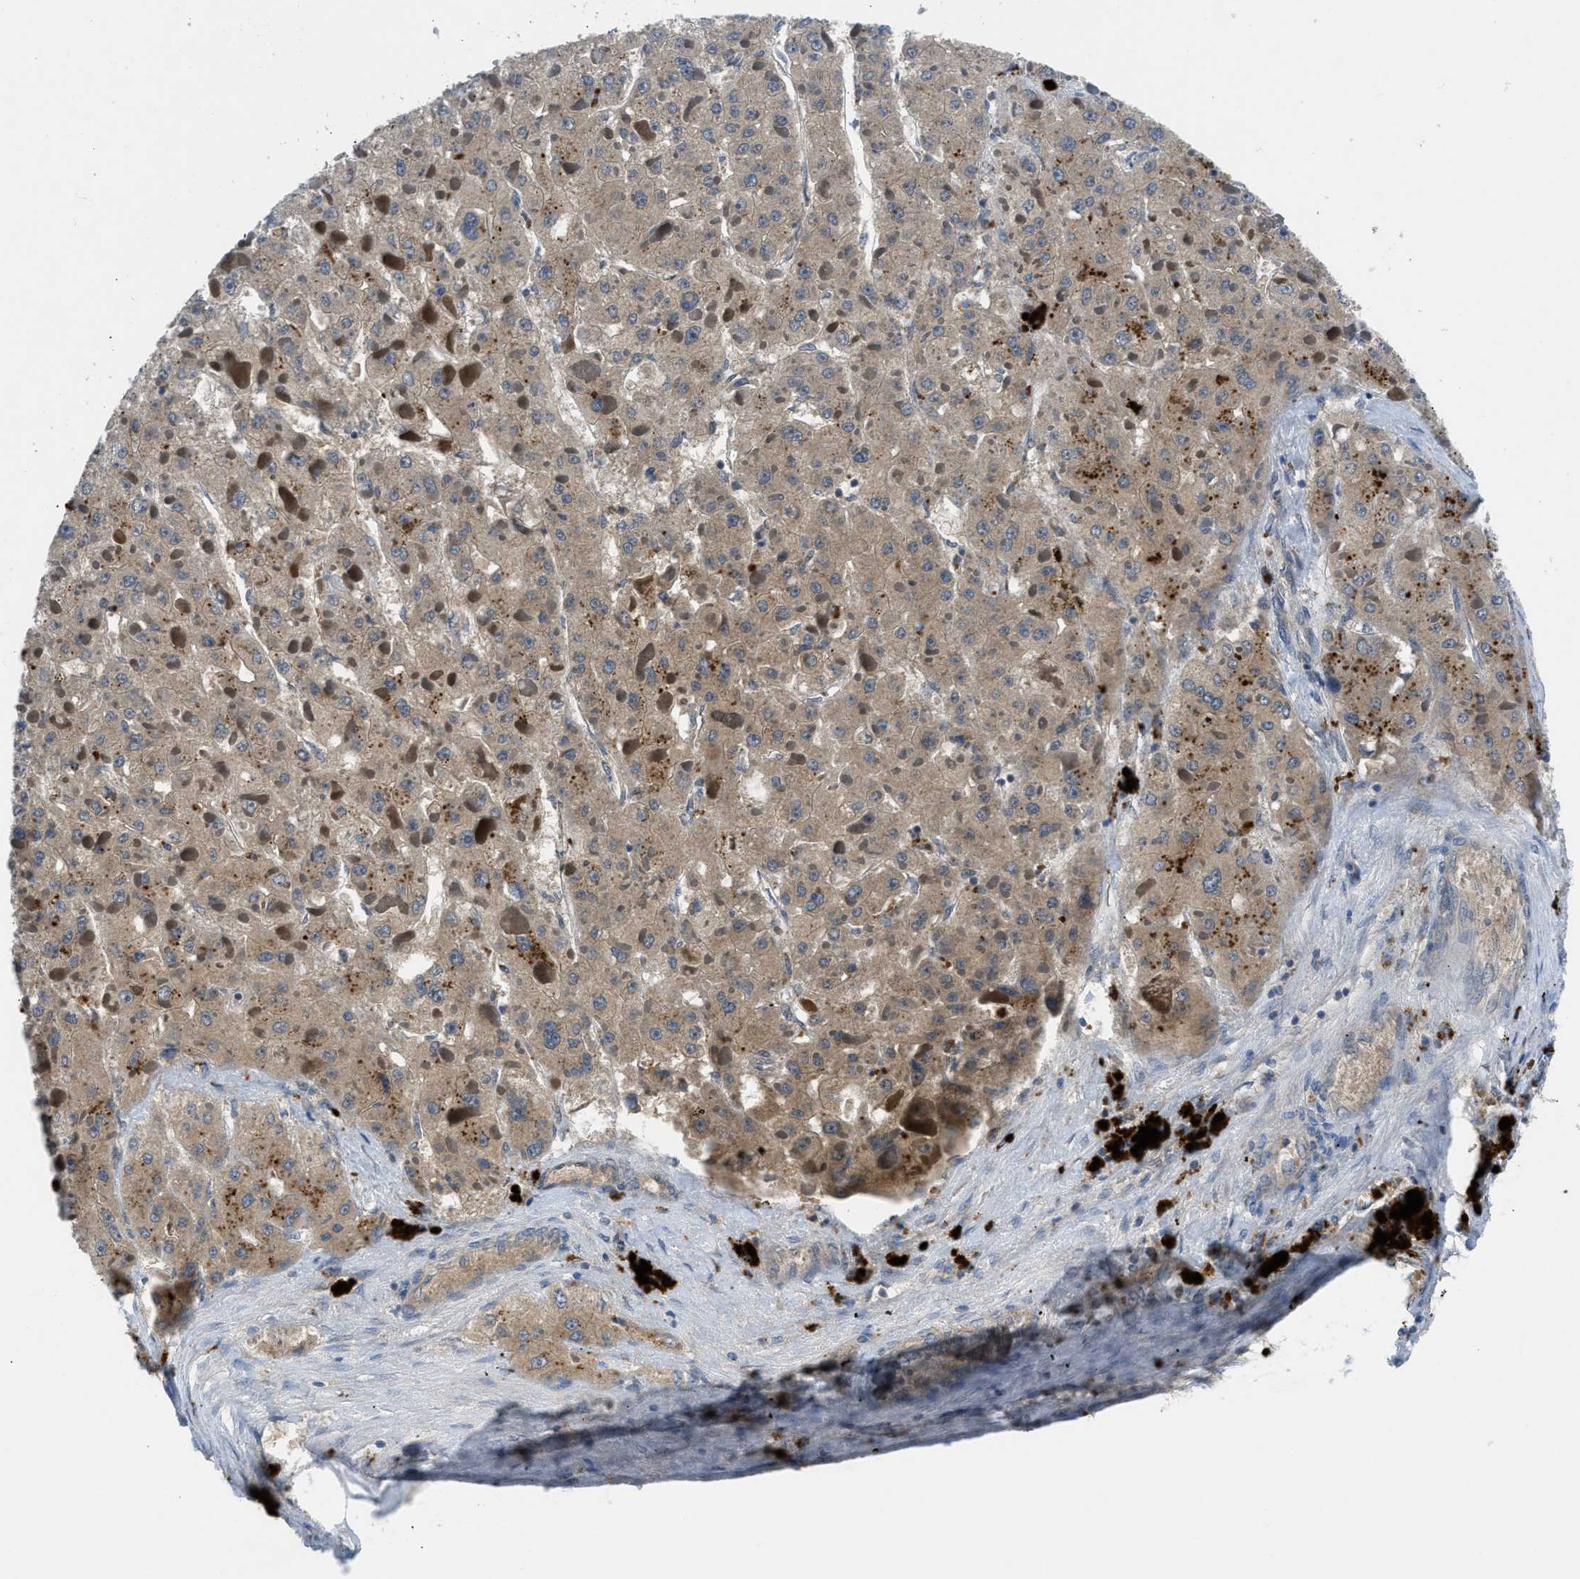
{"staining": {"intensity": "moderate", "quantity": ">75%", "location": "cytoplasmic/membranous"}, "tissue": "liver cancer", "cell_type": "Tumor cells", "image_type": "cancer", "snomed": [{"axis": "morphology", "description": "Carcinoma, Hepatocellular, NOS"}, {"axis": "topography", "description": "Liver"}], "caption": "High-power microscopy captured an immunohistochemistry image of liver hepatocellular carcinoma, revealing moderate cytoplasmic/membranous expression in about >75% of tumor cells. (DAB (3,3'-diaminobenzidine) IHC, brown staining for protein, blue staining for nuclei).", "gene": "PDE7A", "patient": {"sex": "female", "age": 73}}